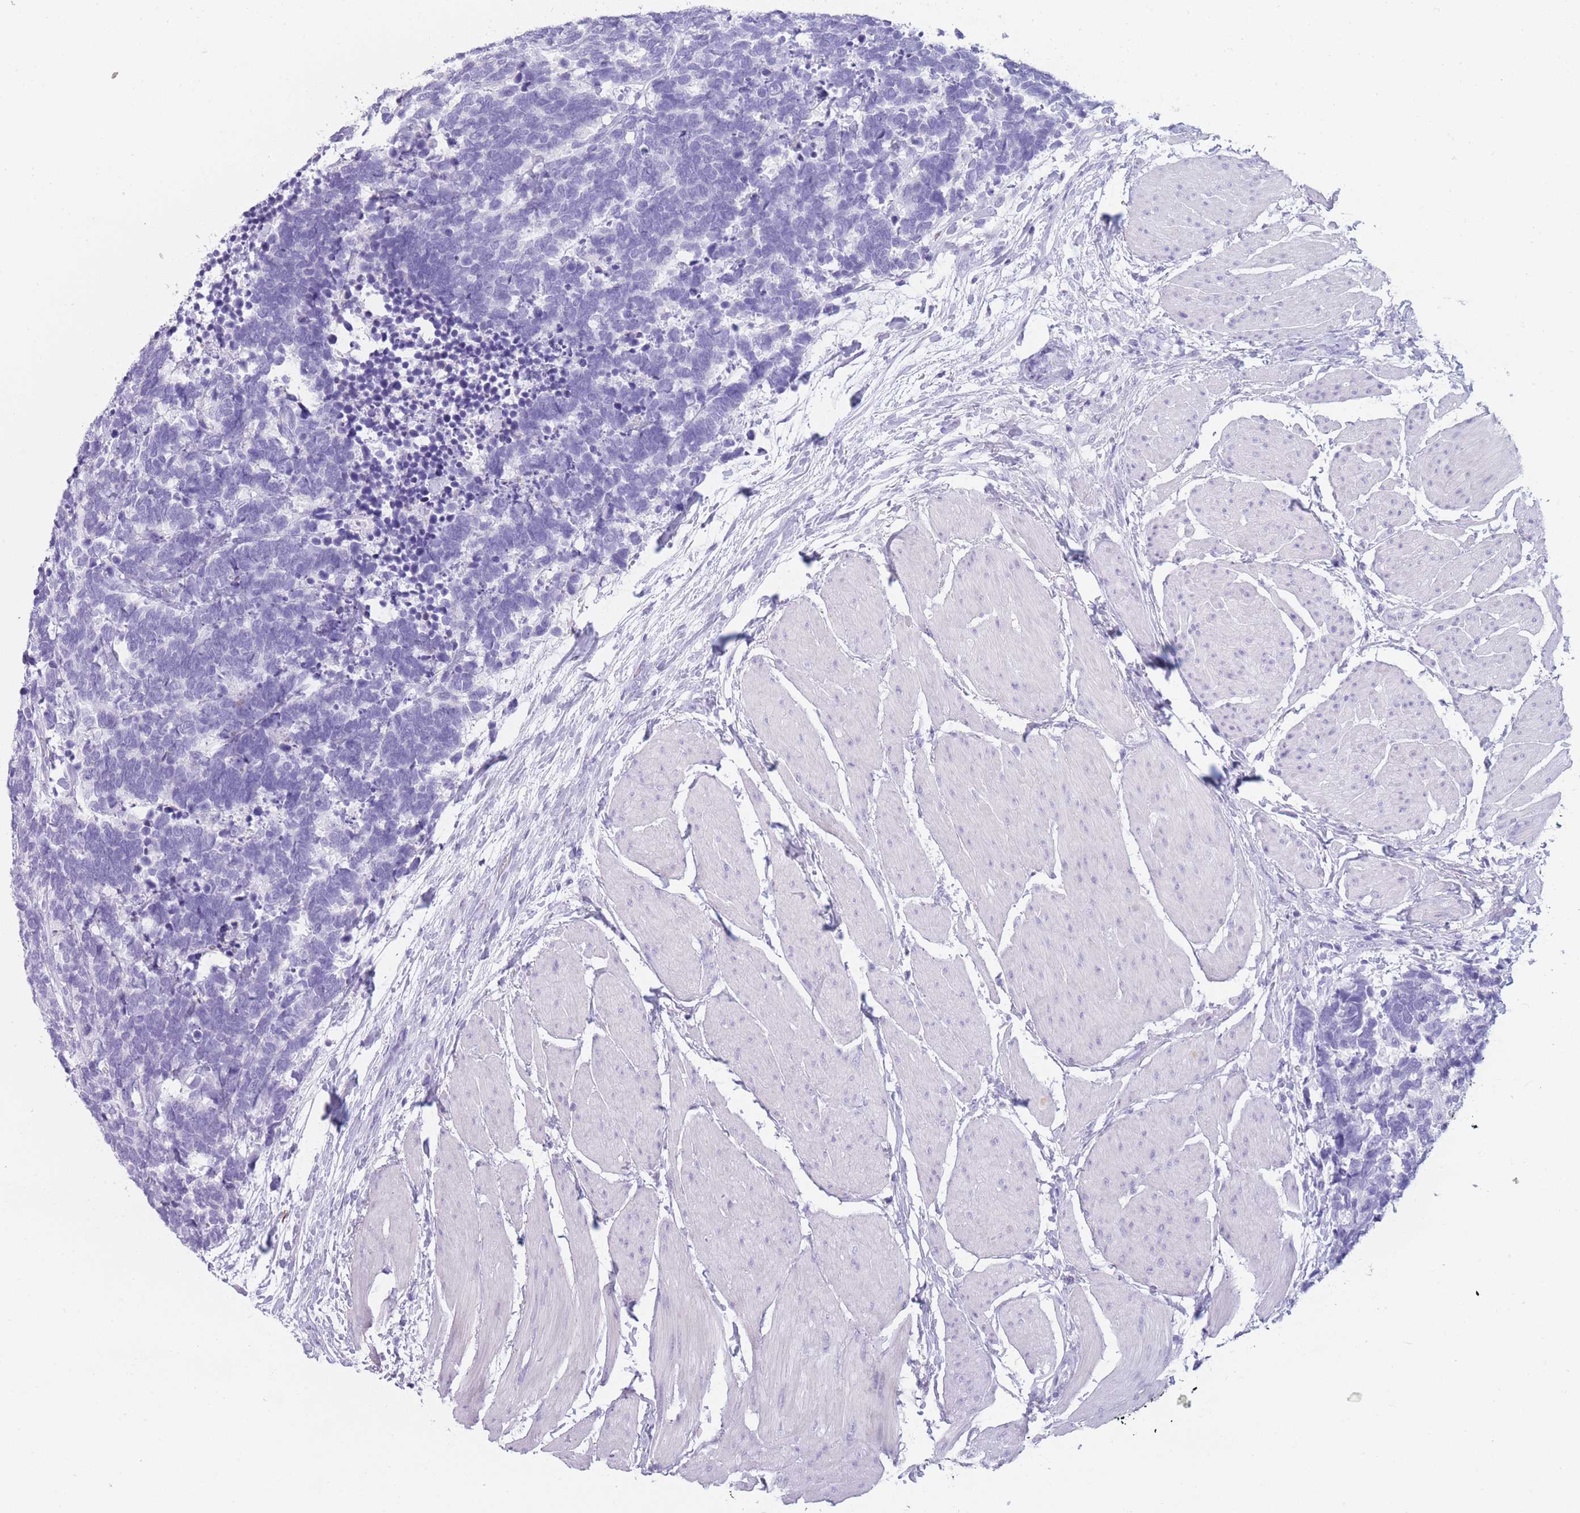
{"staining": {"intensity": "negative", "quantity": "none", "location": "none"}, "tissue": "carcinoid", "cell_type": "Tumor cells", "image_type": "cancer", "snomed": [{"axis": "morphology", "description": "Carcinoma, NOS"}, {"axis": "morphology", "description": "Carcinoid, malignant, NOS"}, {"axis": "topography", "description": "Urinary bladder"}], "caption": "This is an immunohistochemistry image of carcinoid. There is no expression in tumor cells.", "gene": "TNFSF11", "patient": {"sex": "male", "age": 57}}